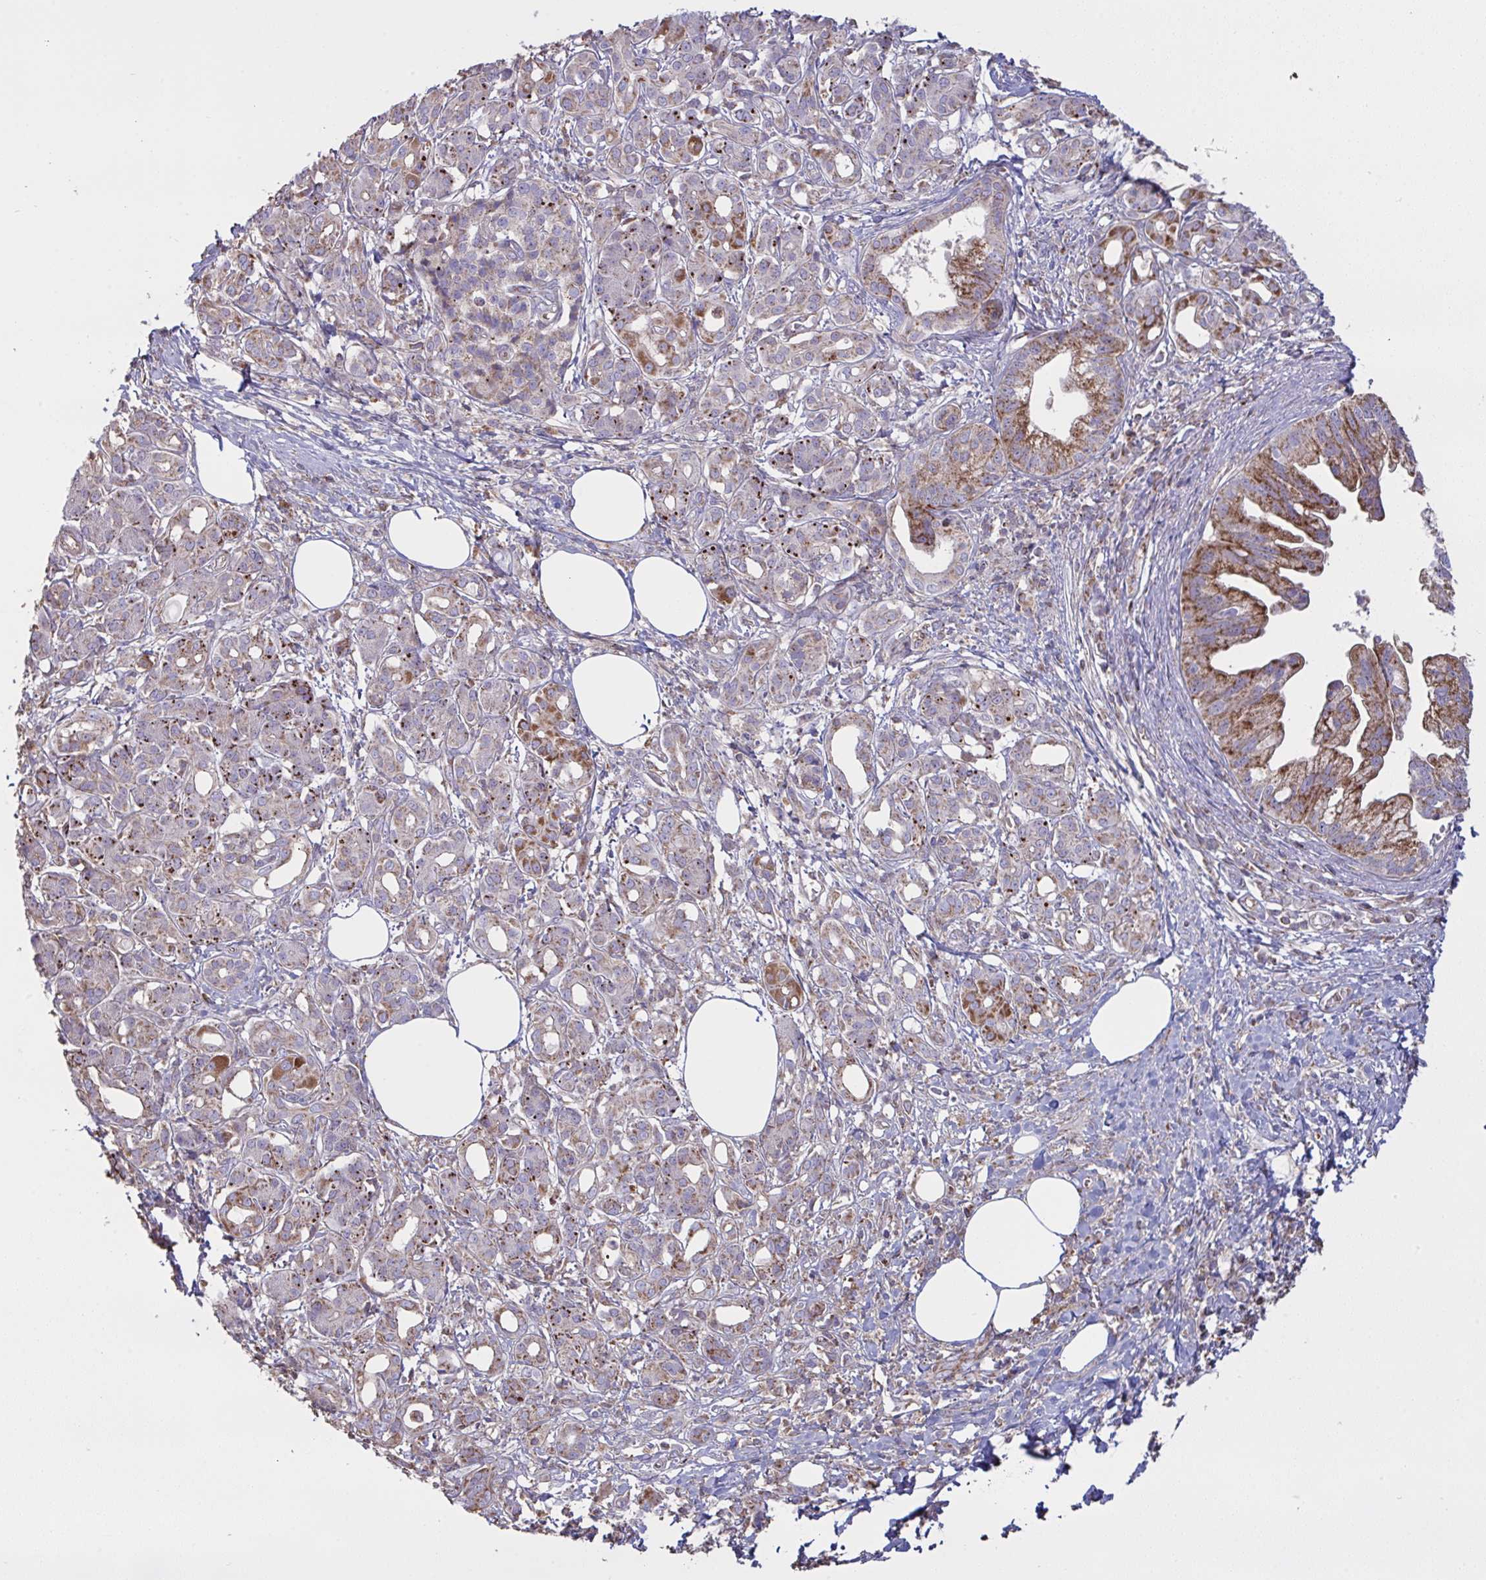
{"staining": {"intensity": "strong", "quantity": ">75%", "location": "cytoplasmic/membranous"}, "tissue": "pancreatic cancer", "cell_type": "Tumor cells", "image_type": "cancer", "snomed": [{"axis": "morphology", "description": "Adenocarcinoma, NOS"}, {"axis": "topography", "description": "Pancreas"}], "caption": "Immunohistochemical staining of human adenocarcinoma (pancreatic) reveals high levels of strong cytoplasmic/membranous protein staining in about >75% of tumor cells.", "gene": "MICOS10", "patient": {"sex": "female", "age": 73}}